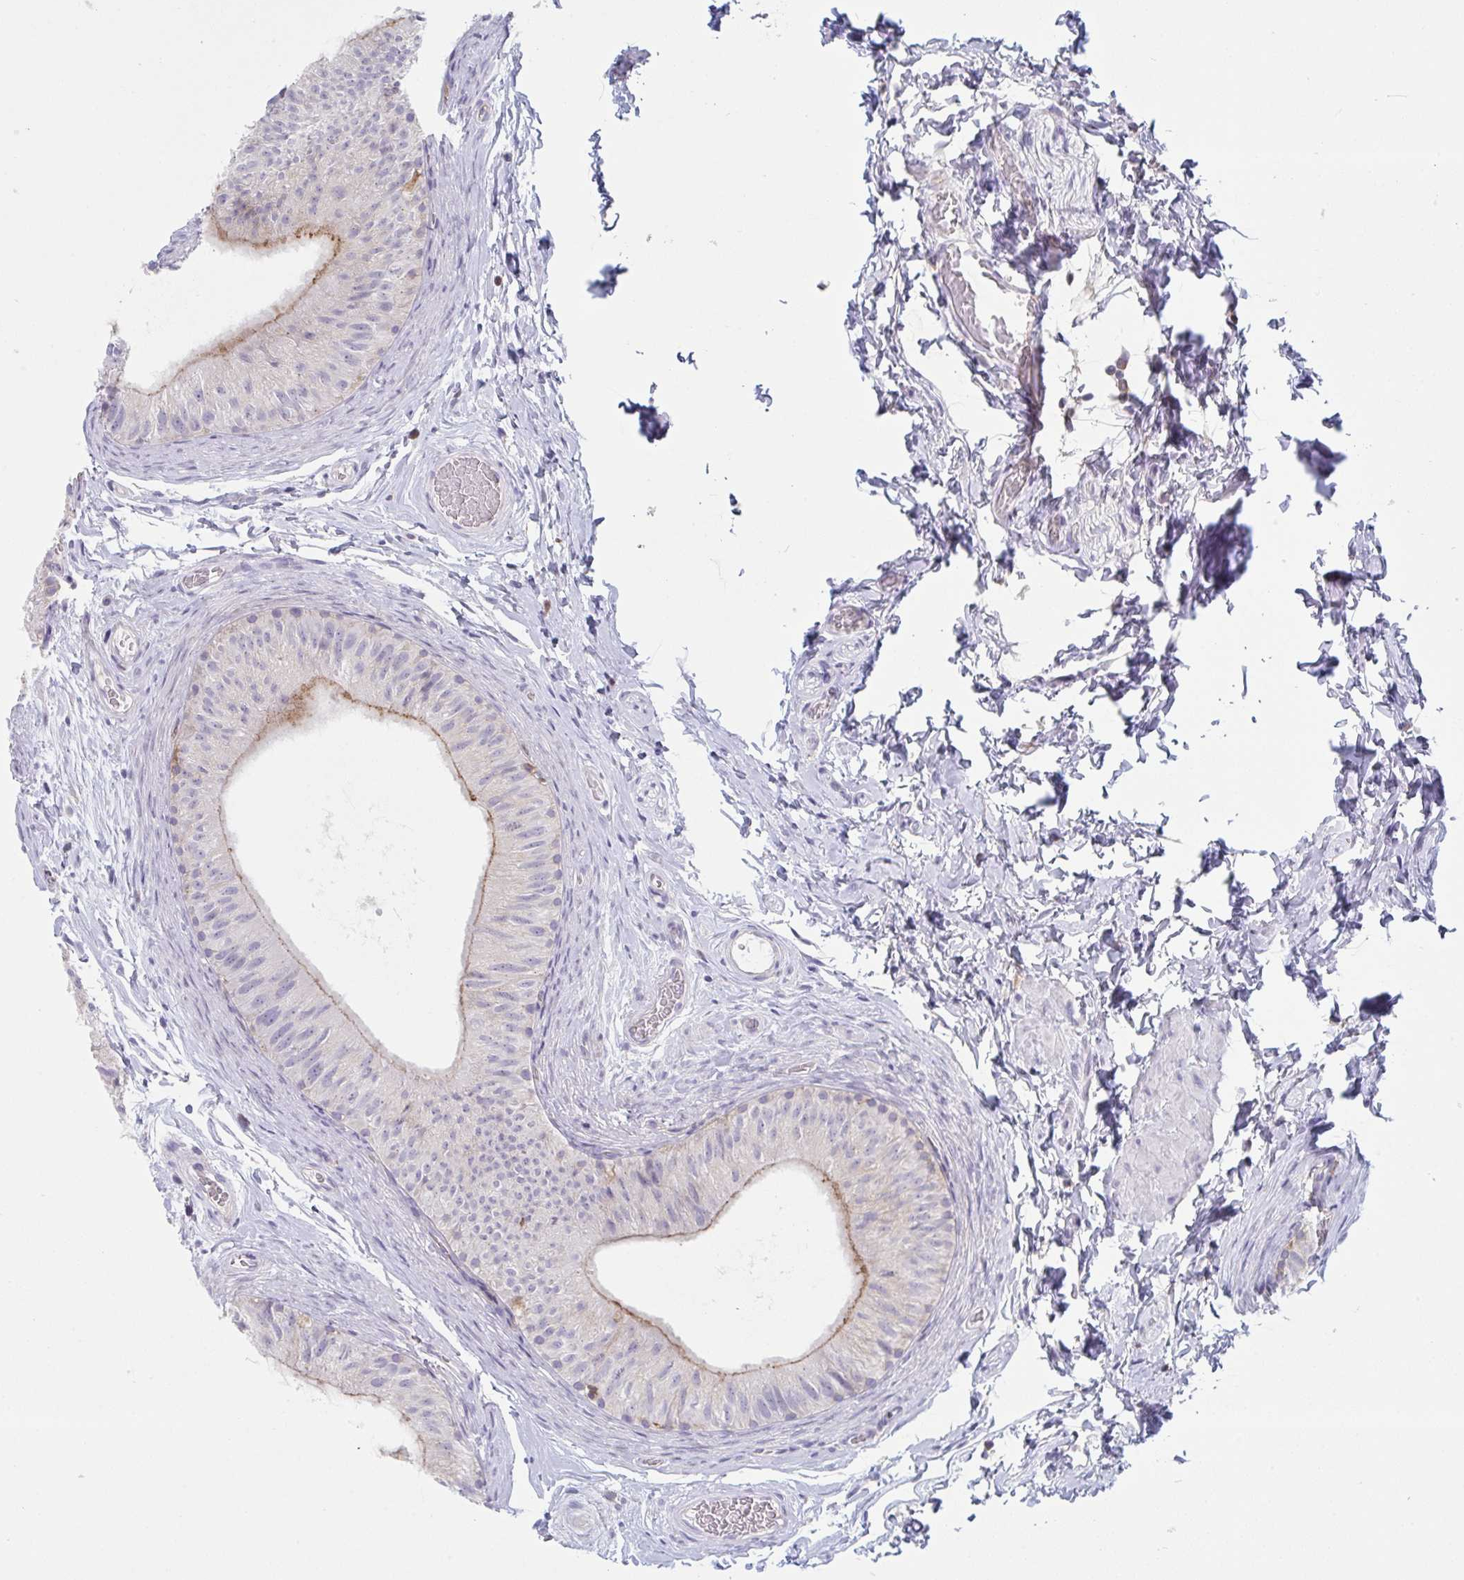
{"staining": {"intensity": "weak", "quantity": "25%-75%", "location": "cytoplasmic/membranous"}, "tissue": "epididymis", "cell_type": "Glandular cells", "image_type": "normal", "snomed": [{"axis": "morphology", "description": "Normal tissue, NOS"}, {"axis": "topography", "description": "Epididymis, spermatic cord, NOS"}, {"axis": "topography", "description": "Epididymis"}], "caption": "Immunohistochemistry (IHC) of unremarkable human epididymis exhibits low levels of weak cytoplasmic/membranous expression in about 25%-75% of glandular cells.", "gene": "DISP2", "patient": {"sex": "male", "age": 31}}